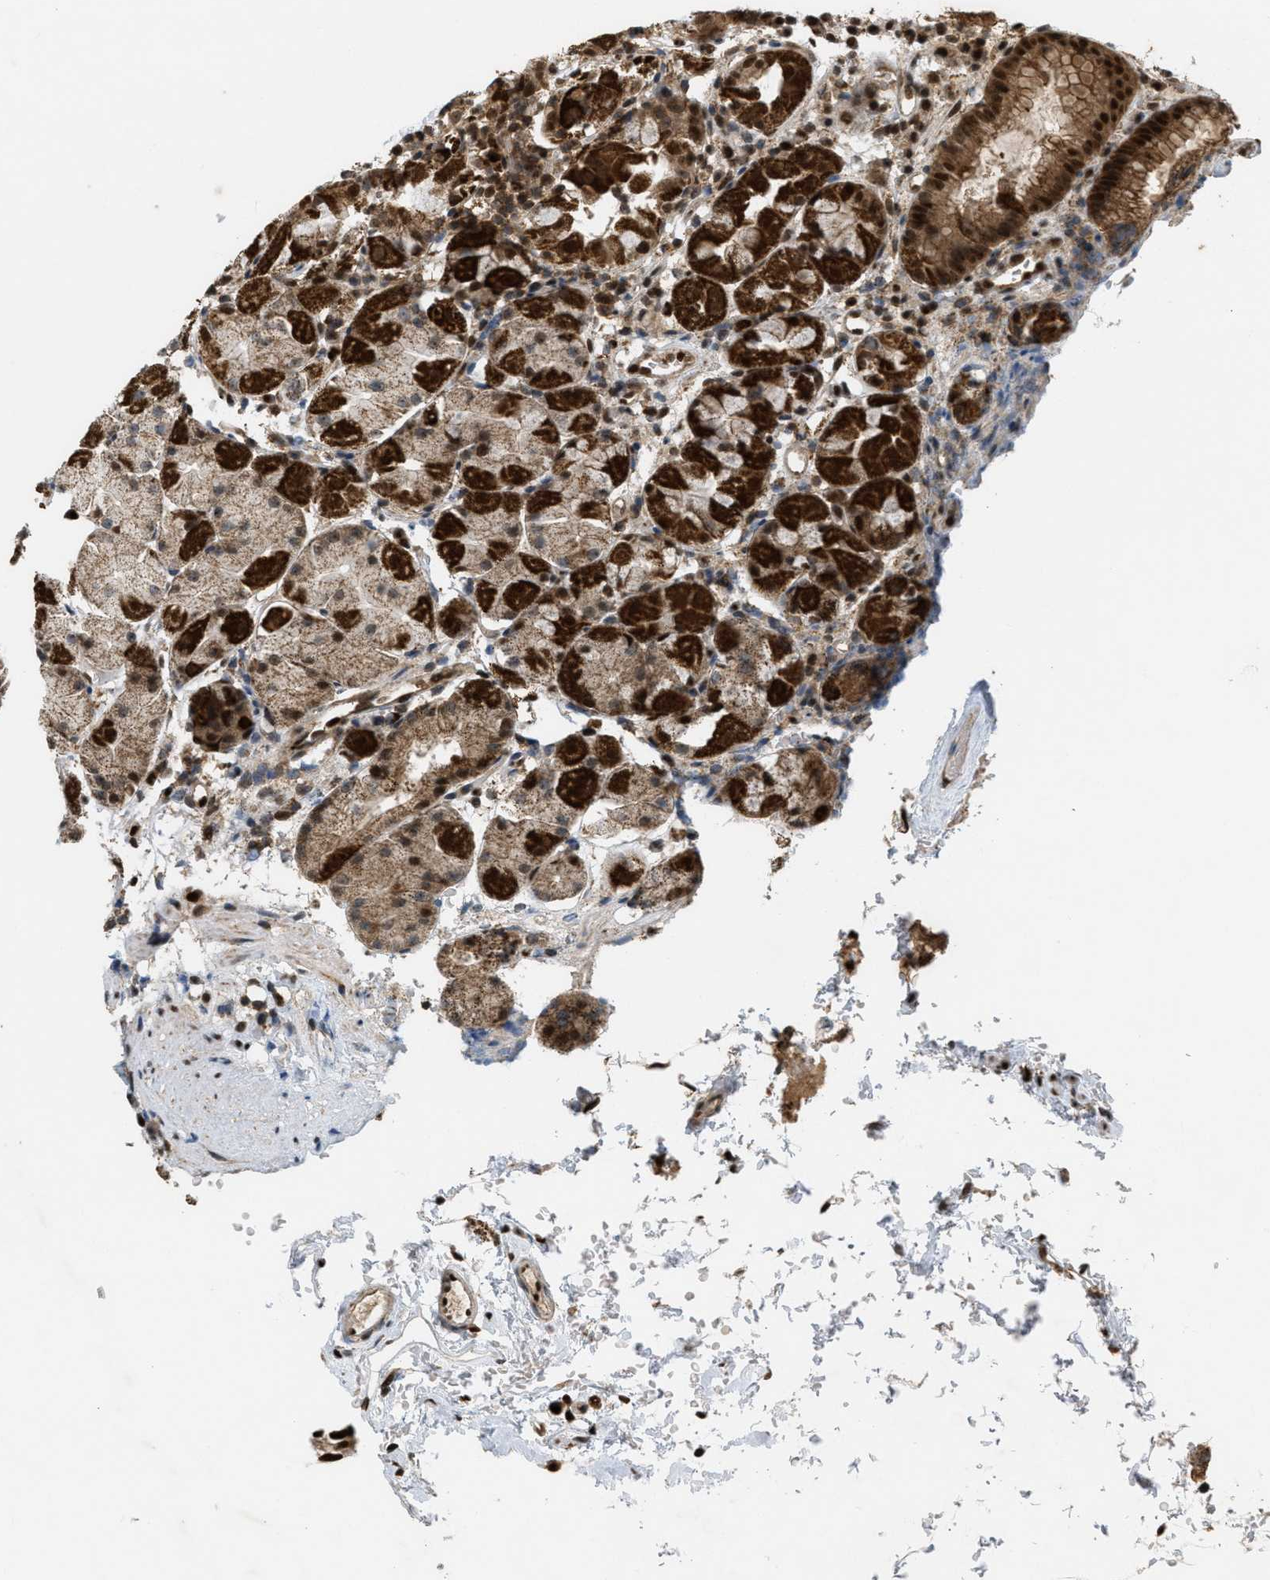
{"staining": {"intensity": "strong", "quantity": ">75%", "location": "cytoplasmic/membranous,nuclear"}, "tissue": "stomach", "cell_type": "Glandular cells", "image_type": "normal", "snomed": [{"axis": "morphology", "description": "Normal tissue, NOS"}, {"axis": "topography", "description": "Stomach"}, {"axis": "topography", "description": "Stomach, lower"}], "caption": "Immunohistochemistry (DAB (3,3'-diaminobenzidine)) staining of normal human stomach shows strong cytoplasmic/membranous,nuclear protein staining in about >75% of glandular cells.", "gene": "TLK1", "patient": {"sex": "female", "age": 75}}